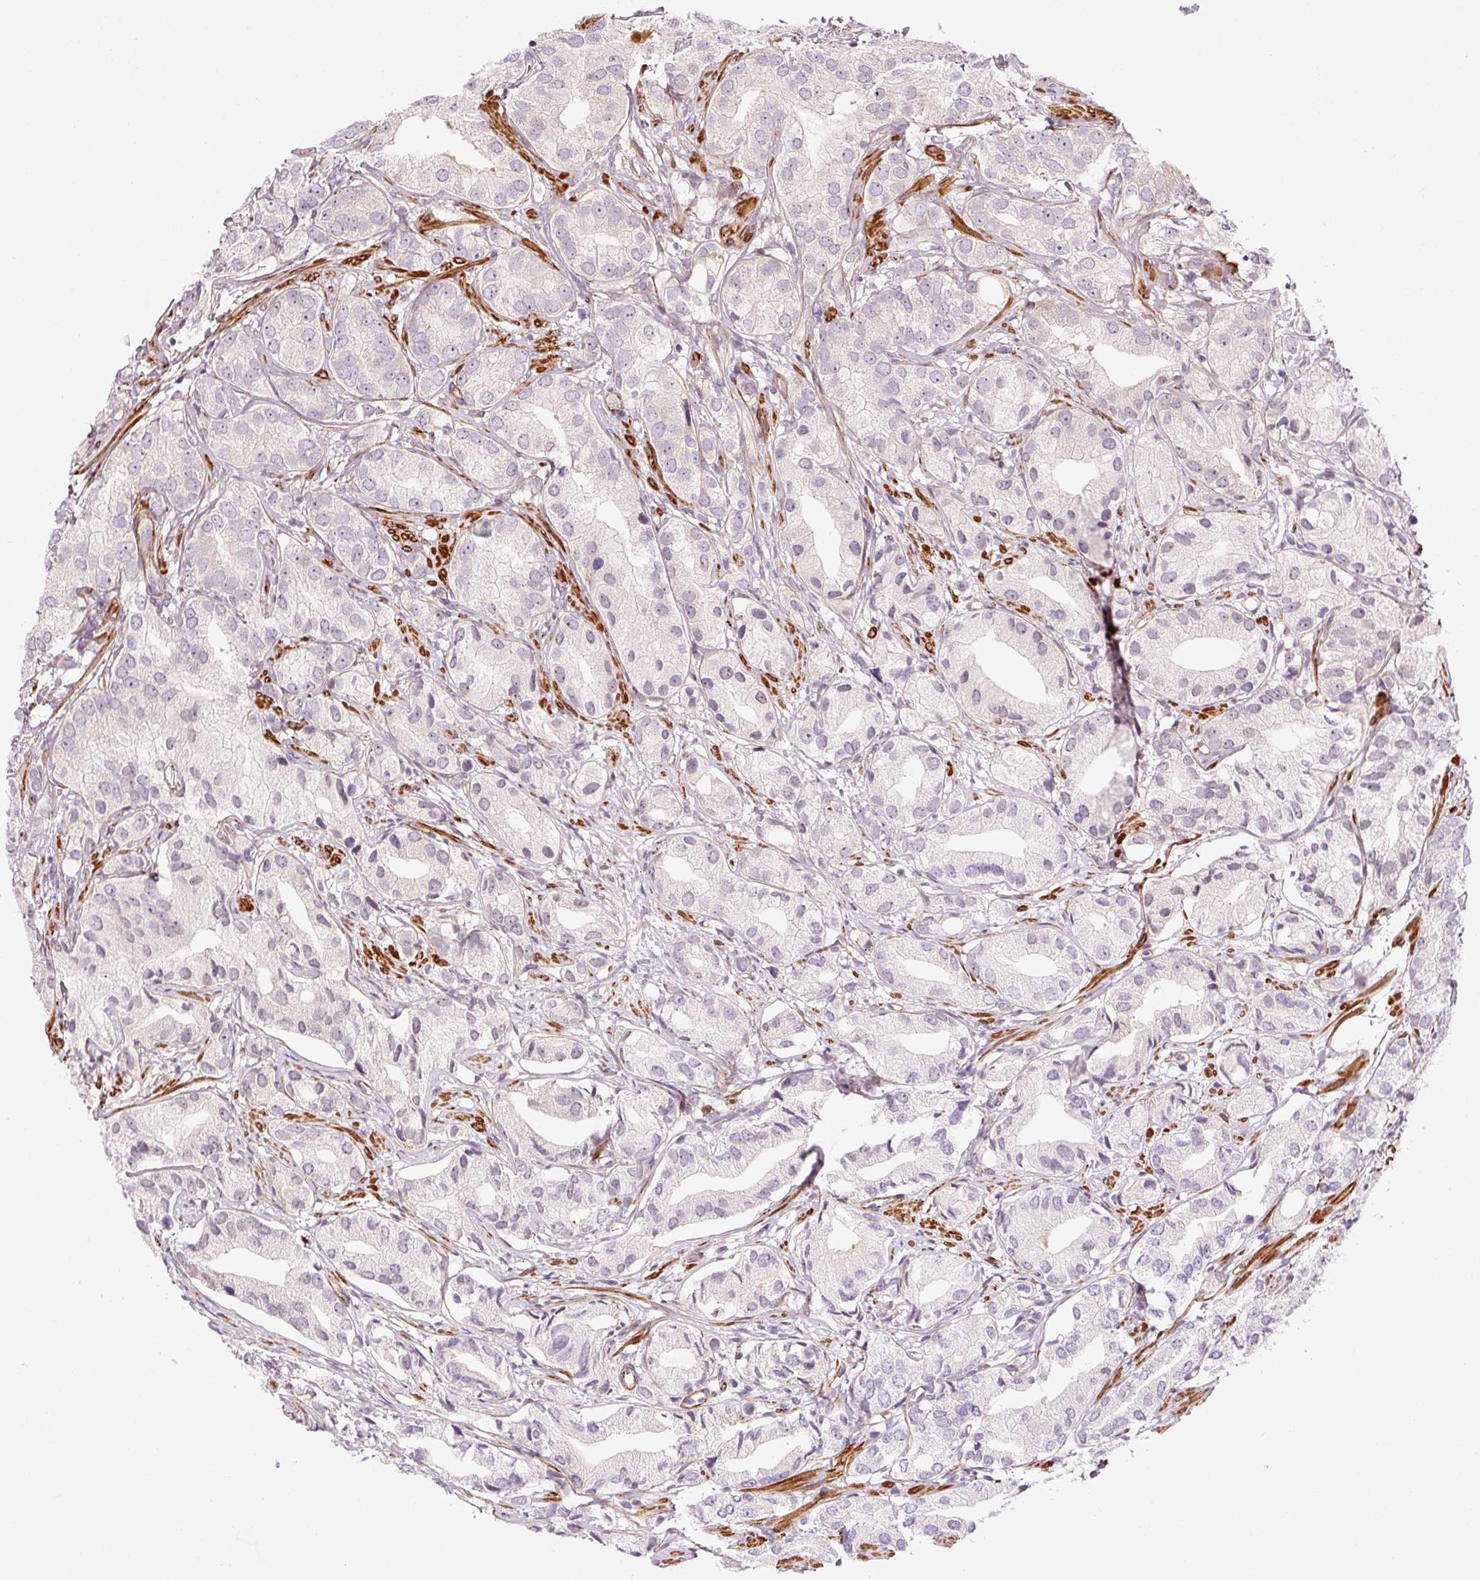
{"staining": {"intensity": "negative", "quantity": "none", "location": "none"}, "tissue": "prostate cancer", "cell_type": "Tumor cells", "image_type": "cancer", "snomed": [{"axis": "morphology", "description": "Adenocarcinoma, High grade"}, {"axis": "topography", "description": "Prostate"}], "caption": "The image shows no significant staining in tumor cells of prostate cancer.", "gene": "ANKRD20A1", "patient": {"sex": "male", "age": 82}}